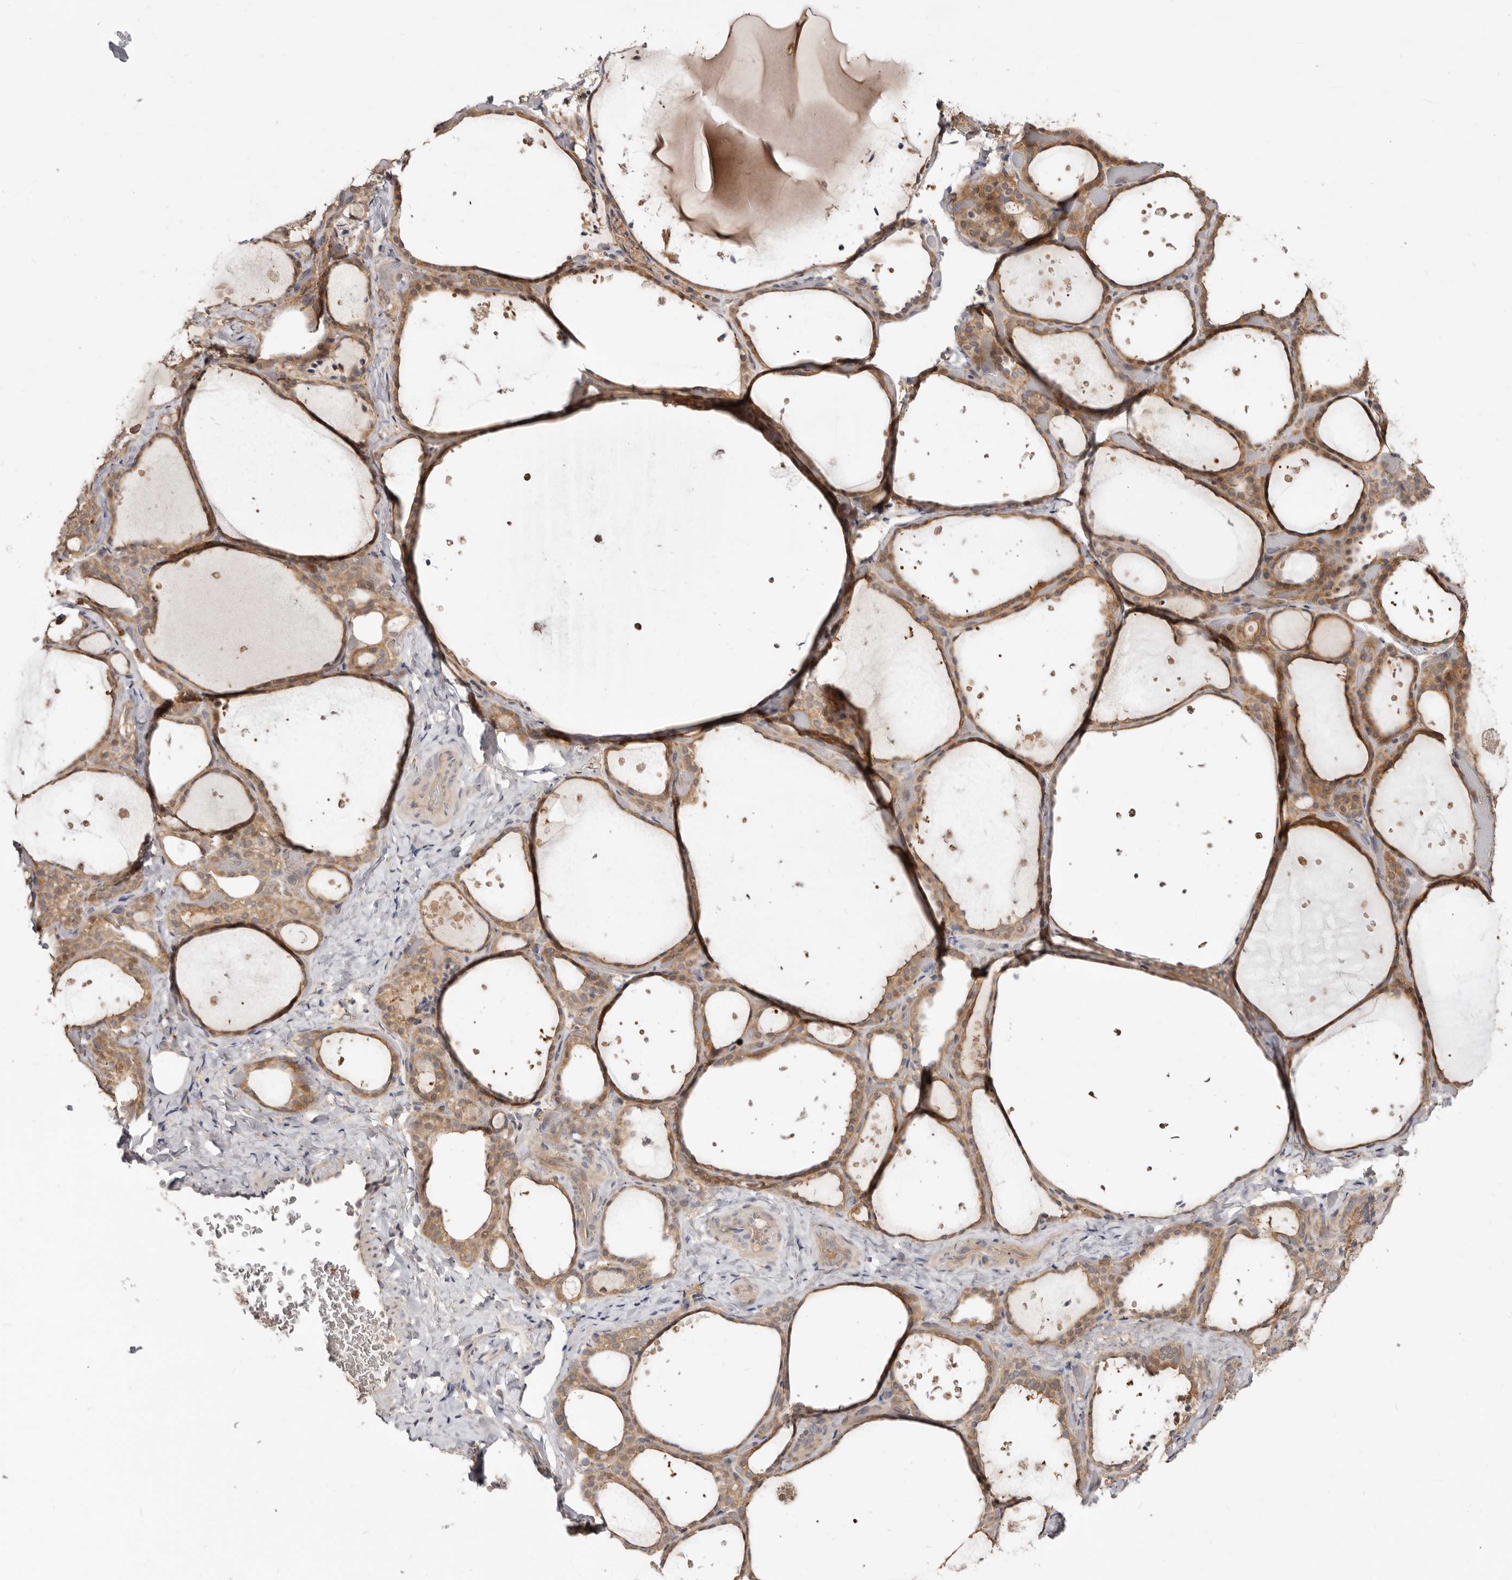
{"staining": {"intensity": "moderate", "quantity": ">75%", "location": "cytoplasmic/membranous"}, "tissue": "thyroid gland", "cell_type": "Glandular cells", "image_type": "normal", "snomed": [{"axis": "morphology", "description": "Normal tissue, NOS"}, {"axis": "topography", "description": "Thyroid gland"}], "caption": "Immunohistochemical staining of normal human thyroid gland displays moderate cytoplasmic/membranous protein expression in about >75% of glandular cells.", "gene": "TC2N", "patient": {"sex": "female", "age": 44}}